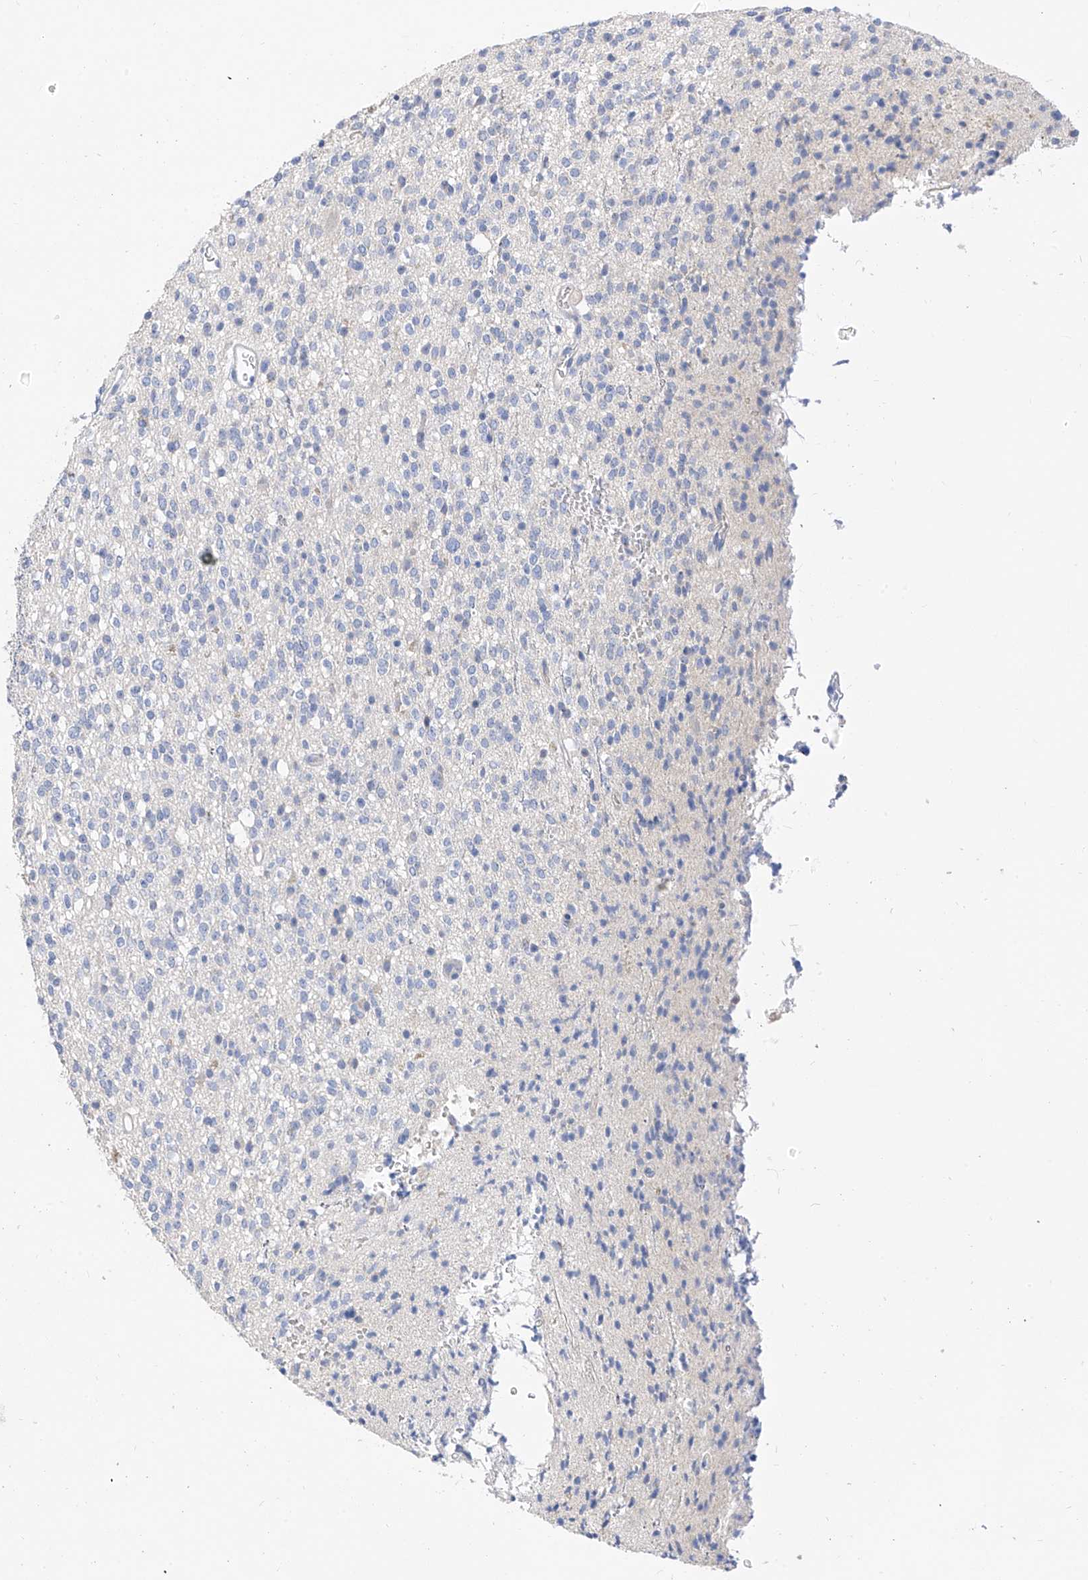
{"staining": {"intensity": "negative", "quantity": "none", "location": "none"}, "tissue": "glioma", "cell_type": "Tumor cells", "image_type": "cancer", "snomed": [{"axis": "morphology", "description": "Glioma, malignant, High grade"}, {"axis": "topography", "description": "Brain"}], "caption": "The immunohistochemistry image has no significant positivity in tumor cells of glioma tissue.", "gene": "ZZEF1", "patient": {"sex": "male", "age": 34}}